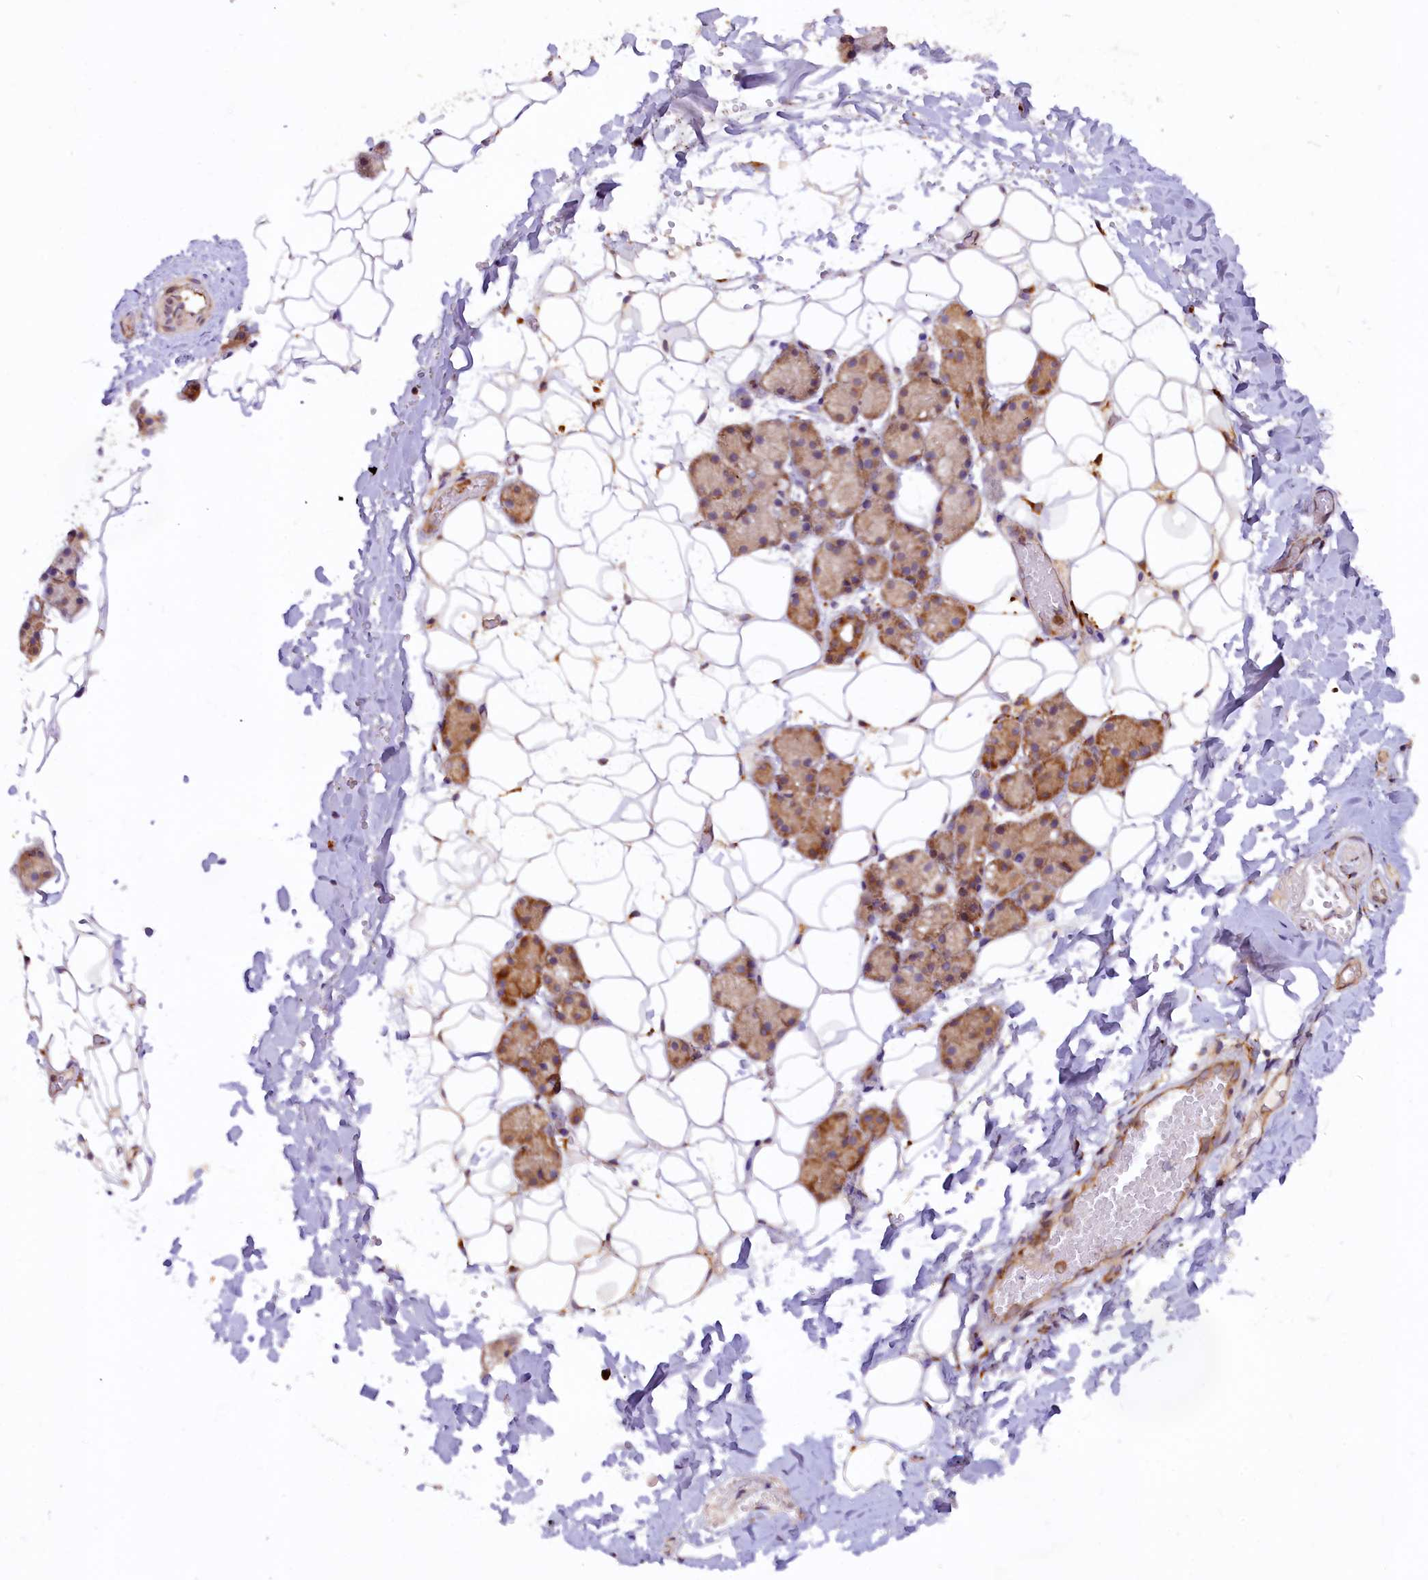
{"staining": {"intensity": "moderate", "quantity": "25%-75%", "location": "cytoplasmic/membranous"}, "tissue": "salivary gland", "cell_type": "Glandular cells", "image_type": "normal", "snomed": [{"axis": "morphology", "description": "Normal tissue, NOS"}, {"axis": "topography", "description": "Salivary gland"}], "caption": "Unremarkable salivary gland demonstrates moderate cytoplasmic/membranous positivity in about 25%-75% of glandular cells.", "gene": "SSC5D", "patient": {"sex": "female", "age": 33}}